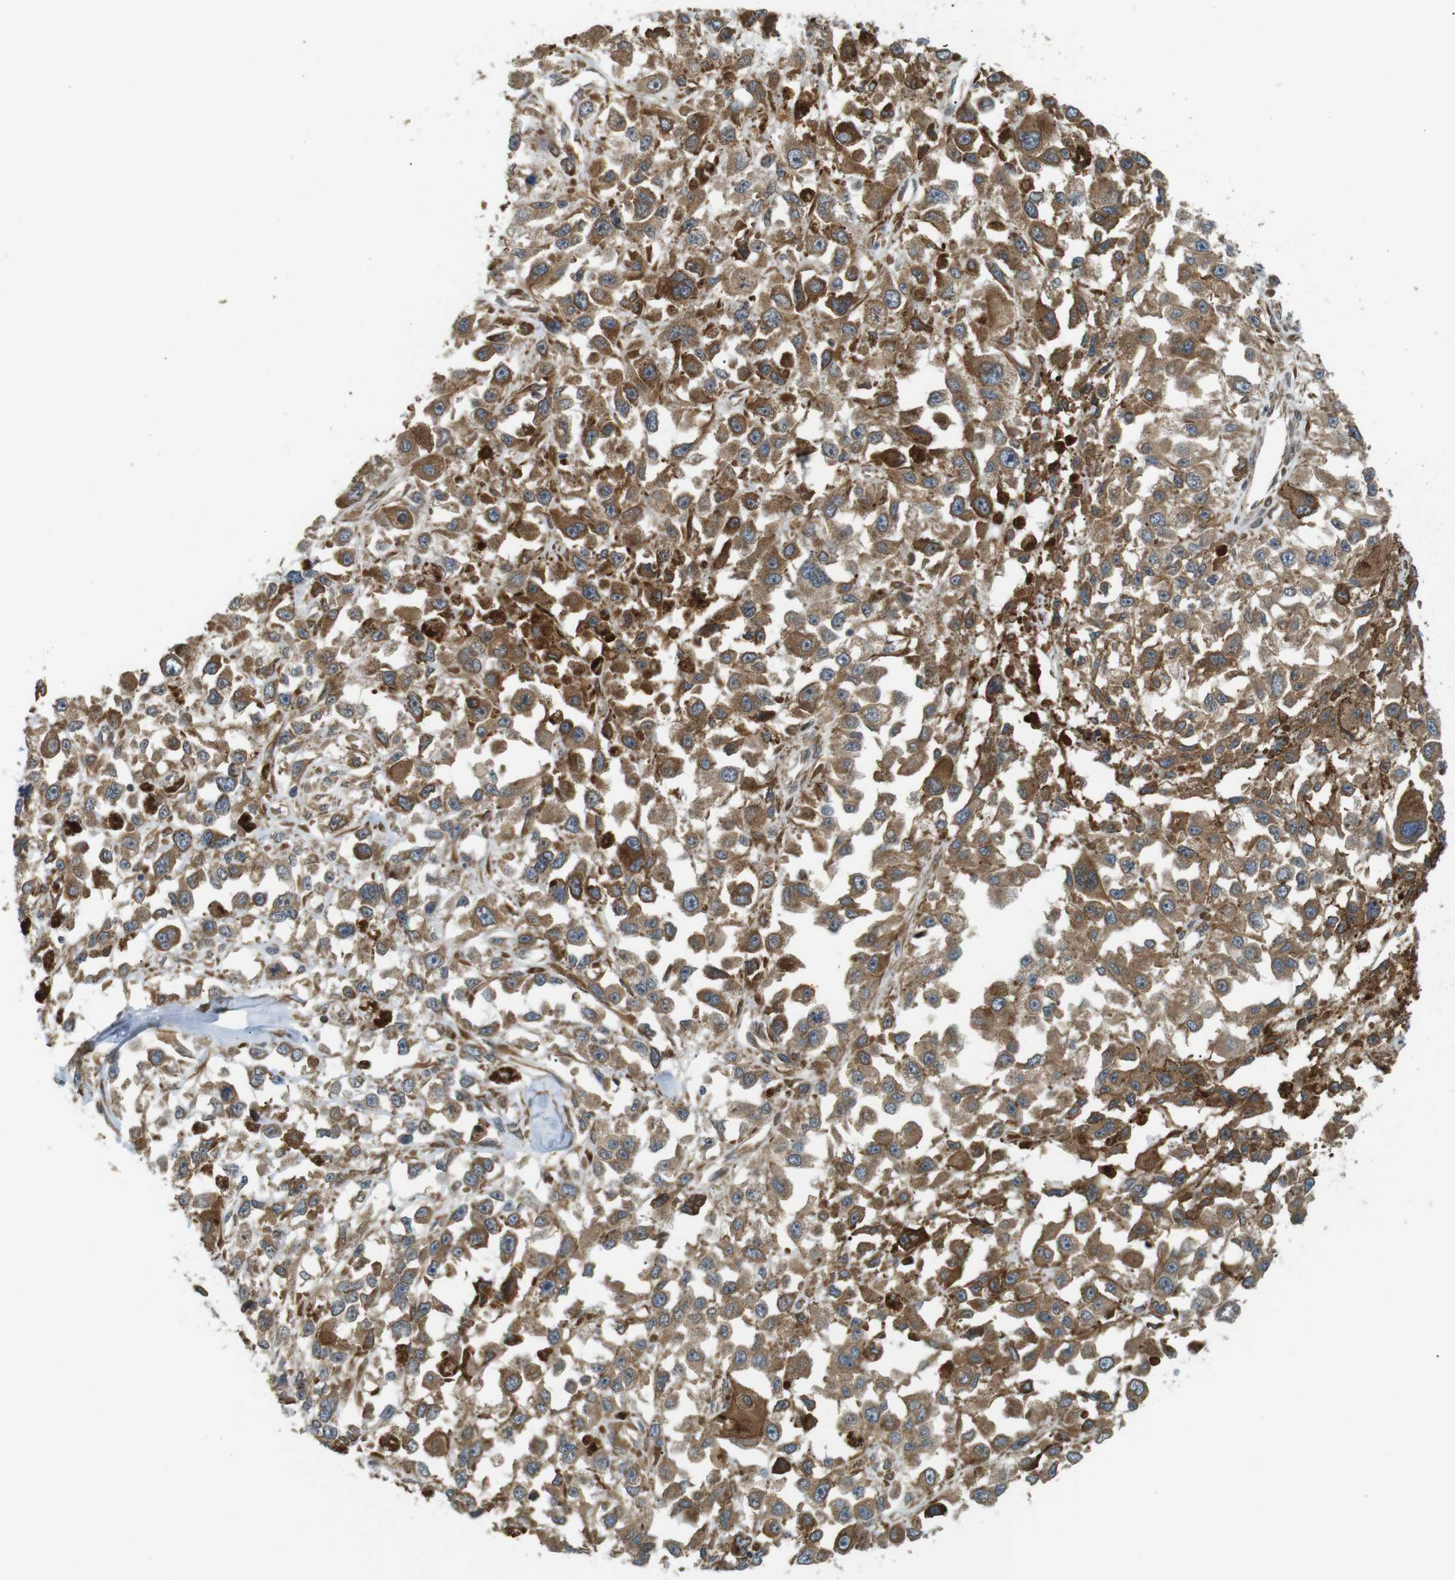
{"staining": {"intensity": "moderate", "quantity": ">75%", "location": "cytoplasmic/membranous"}, "tissue": "melanoma", "cell_type": "Tumor cells", "image_type": "cancer", "snomed": [{"axis": "morphology", "description": "Malignant melanoma, Metastatic site"}, {"axis": "topography", "description": "Lymph node"}], "caption": "Malignant melanoma (metastatic site) stained with a protein marker demonstrates moderate staining in tumor cells.", "gene": "TMED4", "patient": {"sex": "male", "age": 59}}